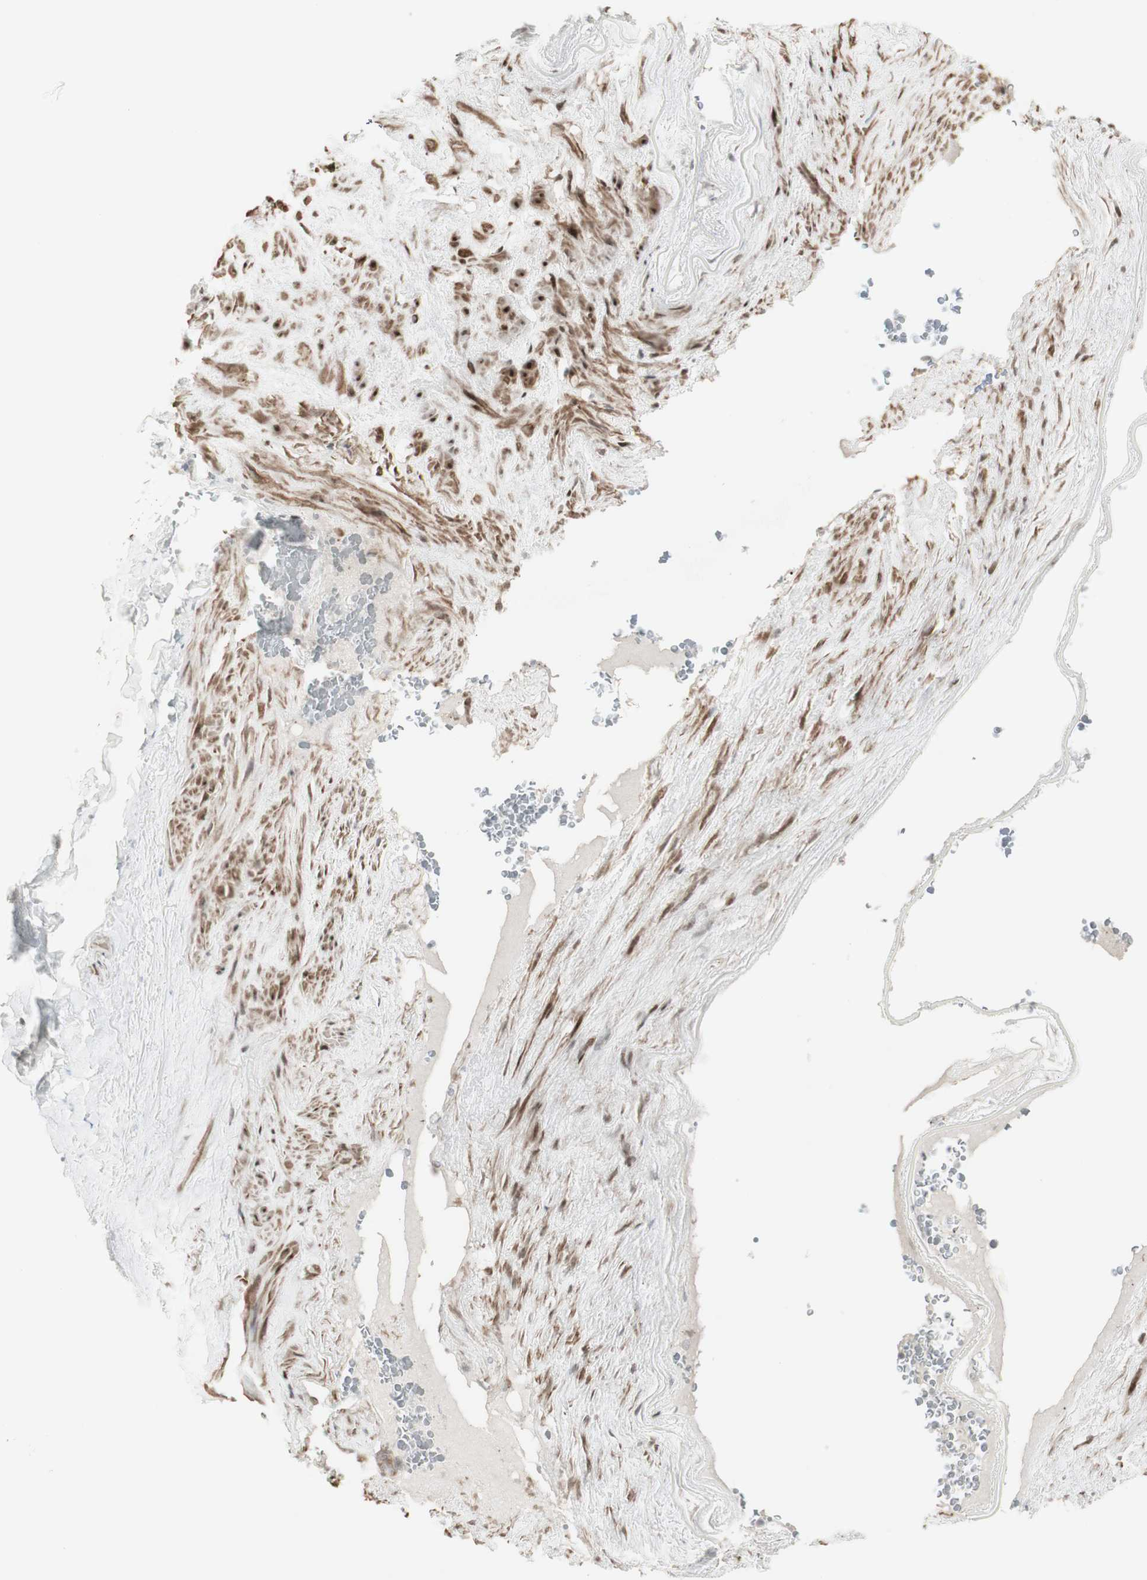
{"staining": {"intensity": "negative", "quantity": "none", "location": "none"}, "tissue": "adipose tissue", "cell_type": "Adipocytes", "image_type": "normal", "snomed": [{"axis": "morphology", "description": "Normal tissue, NOS"}, {"axis": "topography", "description": "Peripheral nerve tissue"}], "caption": "This is an IHC micrograph of benign human adipose tissue. There is no expression in adipocytes.", "gene": "C1orf116", "patient": {"sex": "male", "age": 70}}